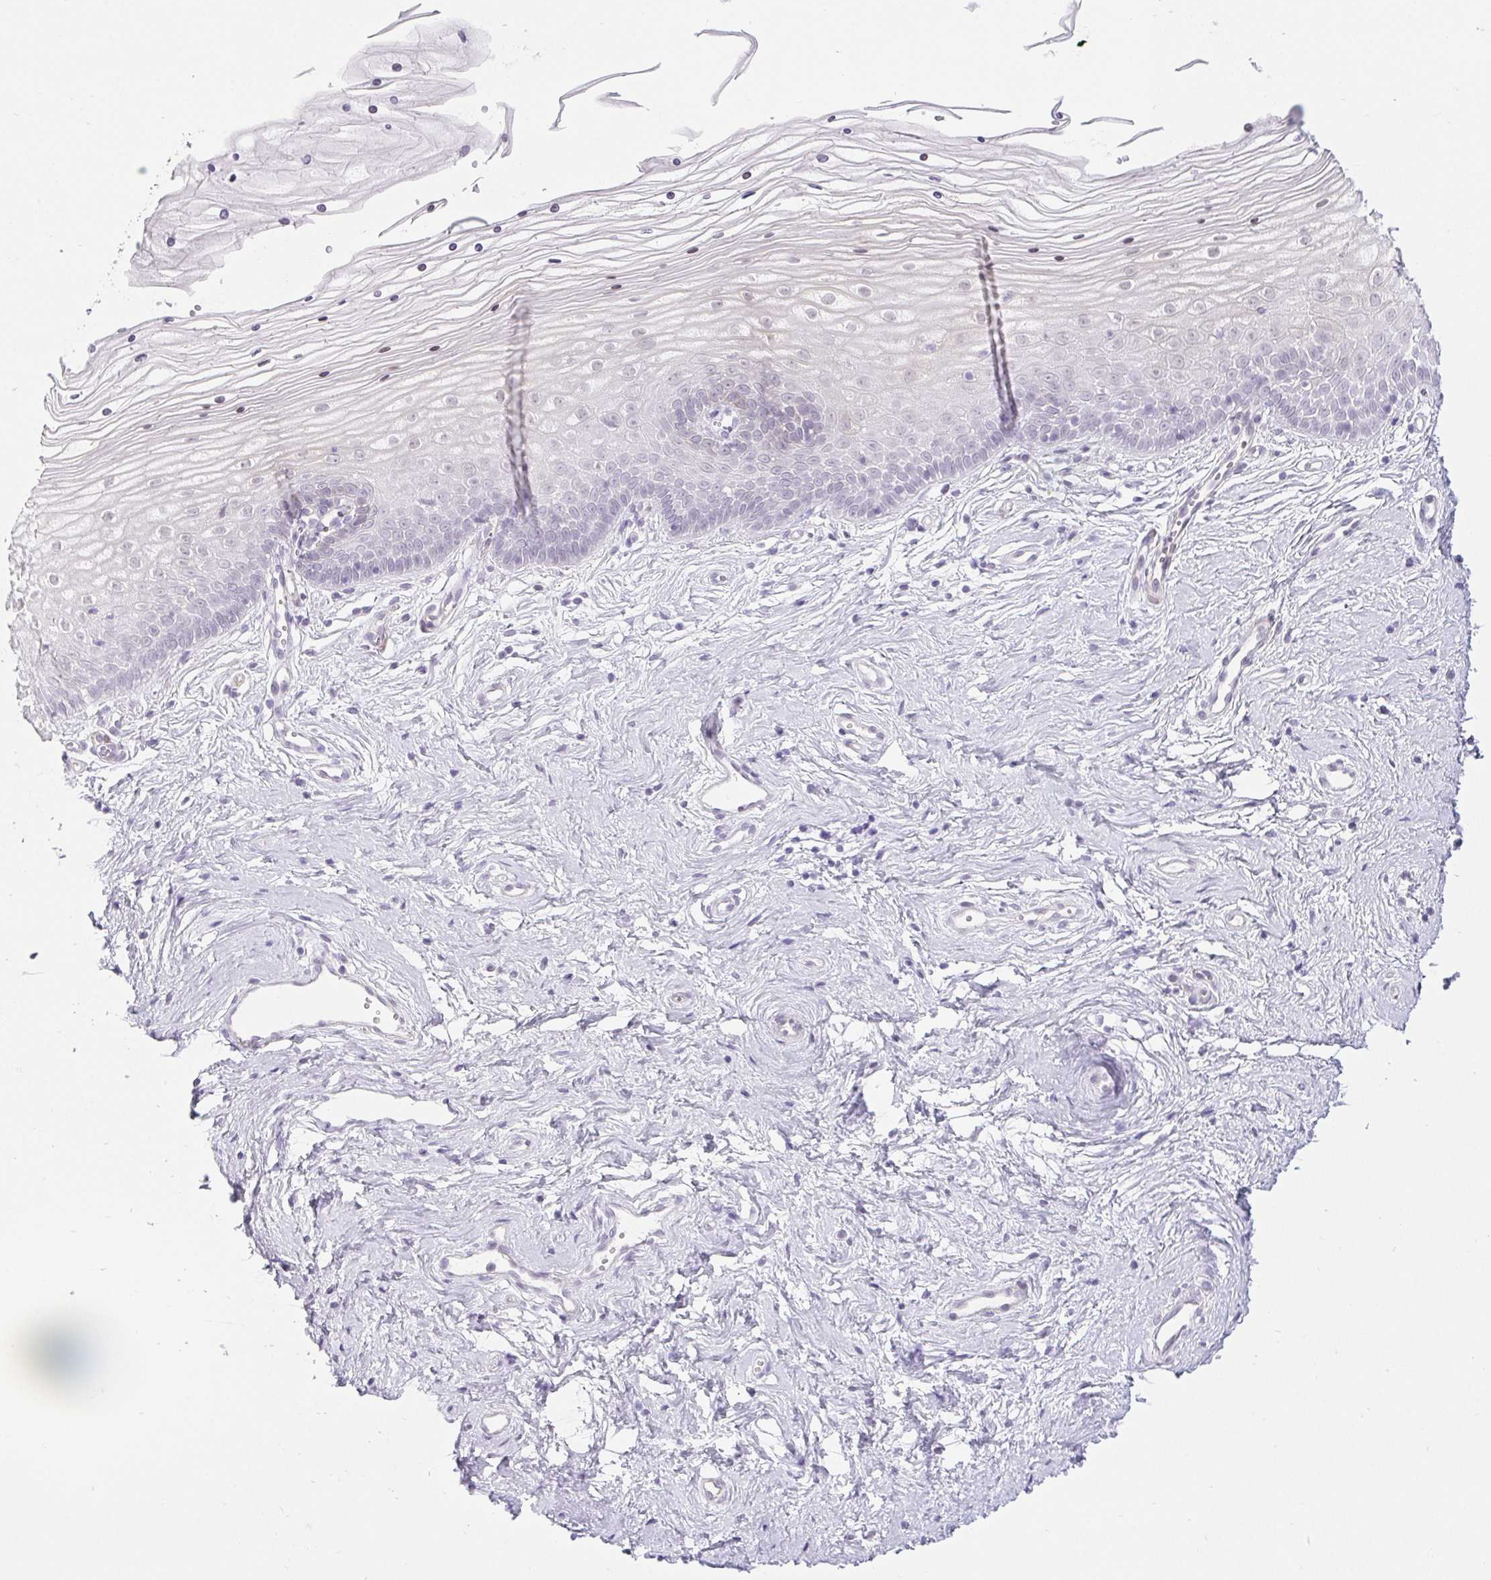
{"staining": {"intensity": "negative", "quantity": "none", "location": "none"}, "tissue": "vagina", "cell_type": "Squamous epithelial cells", "image_type": "normal", "snomed": [{"axis": "morphology", "description": "Normal tissue, NOS"}, {"axis": "topography", "description": "Vagina"}], "caption": "Immunohistochemistry of benign vagina displays no positivity in squamous epithelial cells. The staining was performed using DAB (3,3'-diaminobenzidine) to visualize the protein expression in brown, while the nuclei were stained in blue with hematoxylin (Magnification: 20x).", "gene": "BCAS1", "patient": {"sex": "female", "age": 38}}